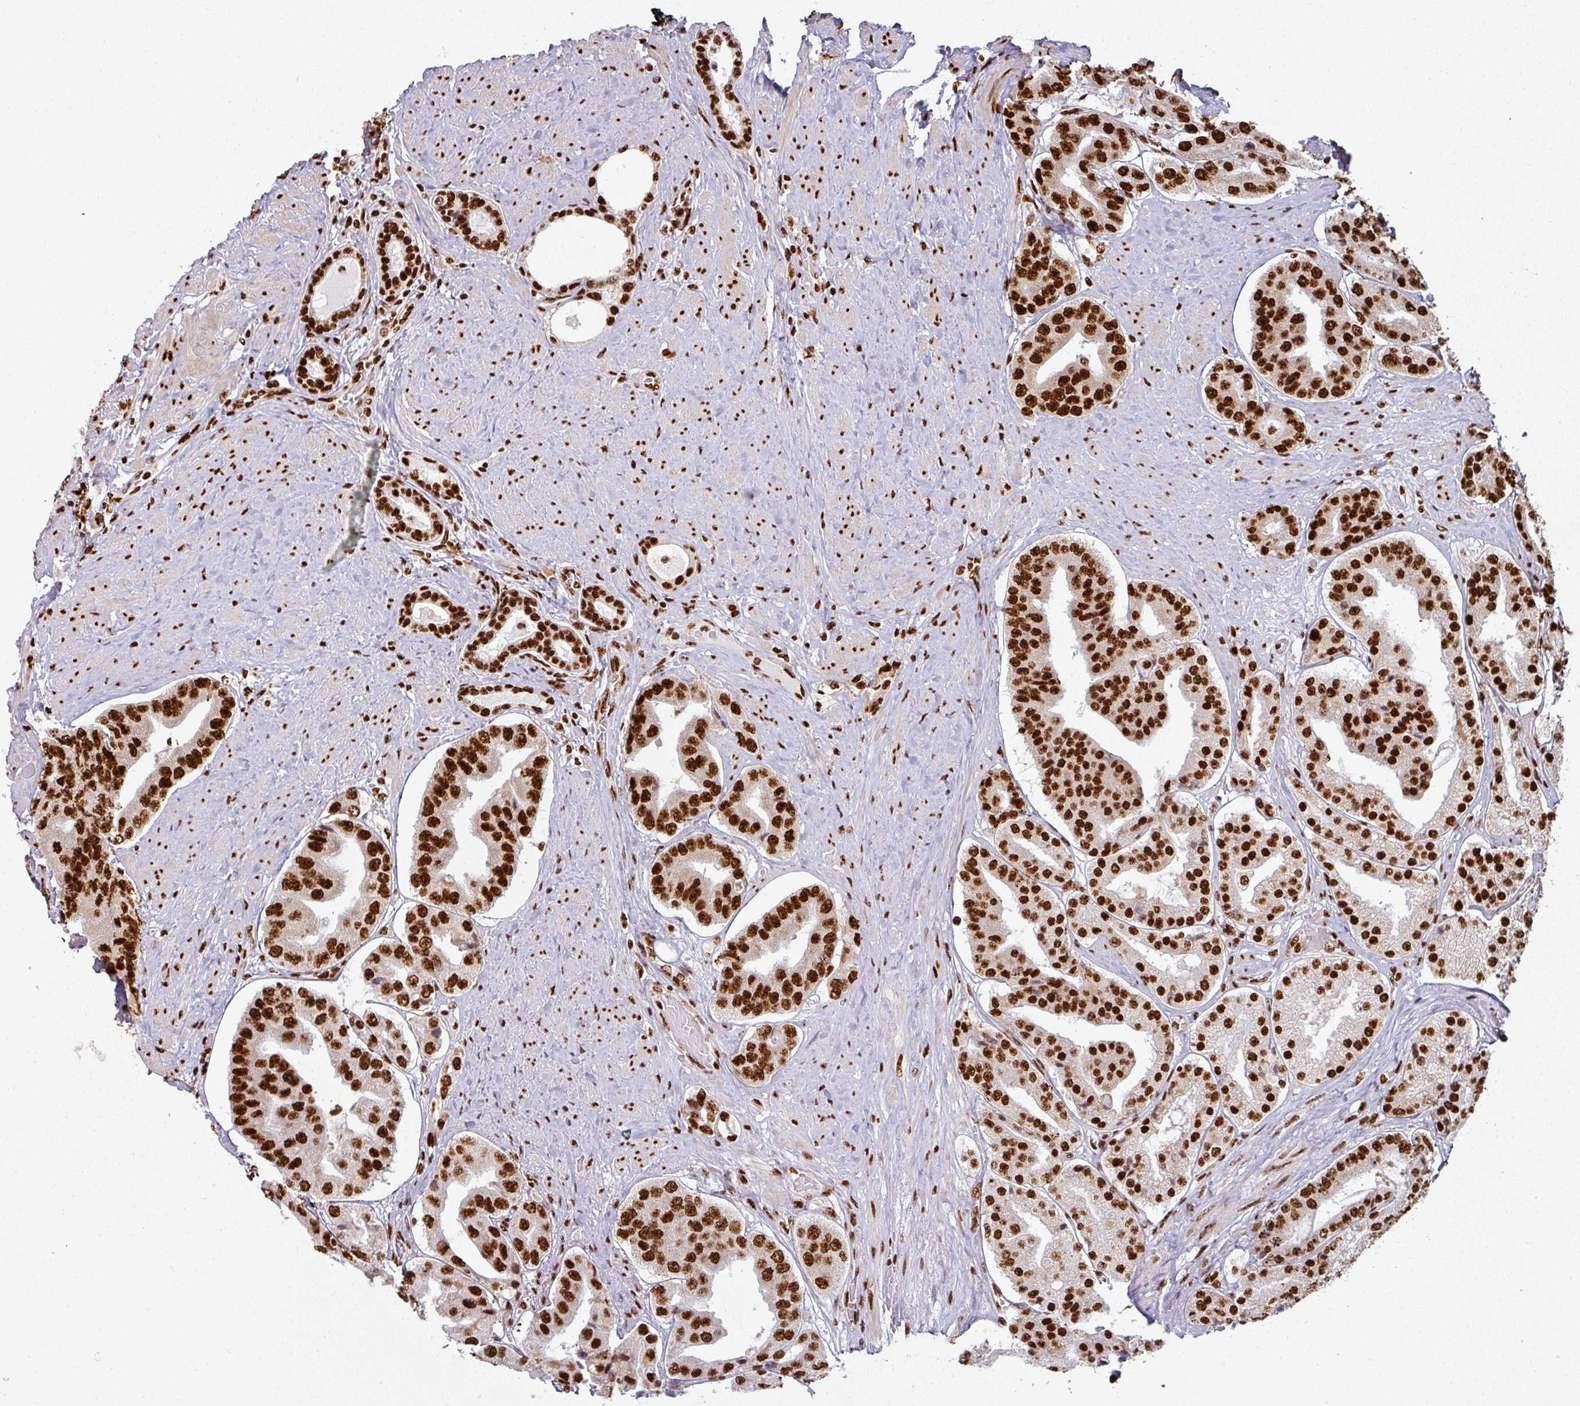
{"staining": {"intensity": "strong", "quantity": ">75%", "location": "nuclear"}, "tissue": "prostate cancer", "cell_type": "Tumor cells", "image_type": "cancer", "snomed": [{"axis": "morphology", "description": "Adenocarcinoma, High grade"}, {"axis": "topography", "description": "Prostate"}], "caption": "Brown immunohistochemical staining in human adenocarcinoma (high-grade) (prostate) demonstrates strong nuclear staining in approximately >75% of tumor cells.", "gene": "SIK3", "patient": {"sex": "male", "age": 63}}